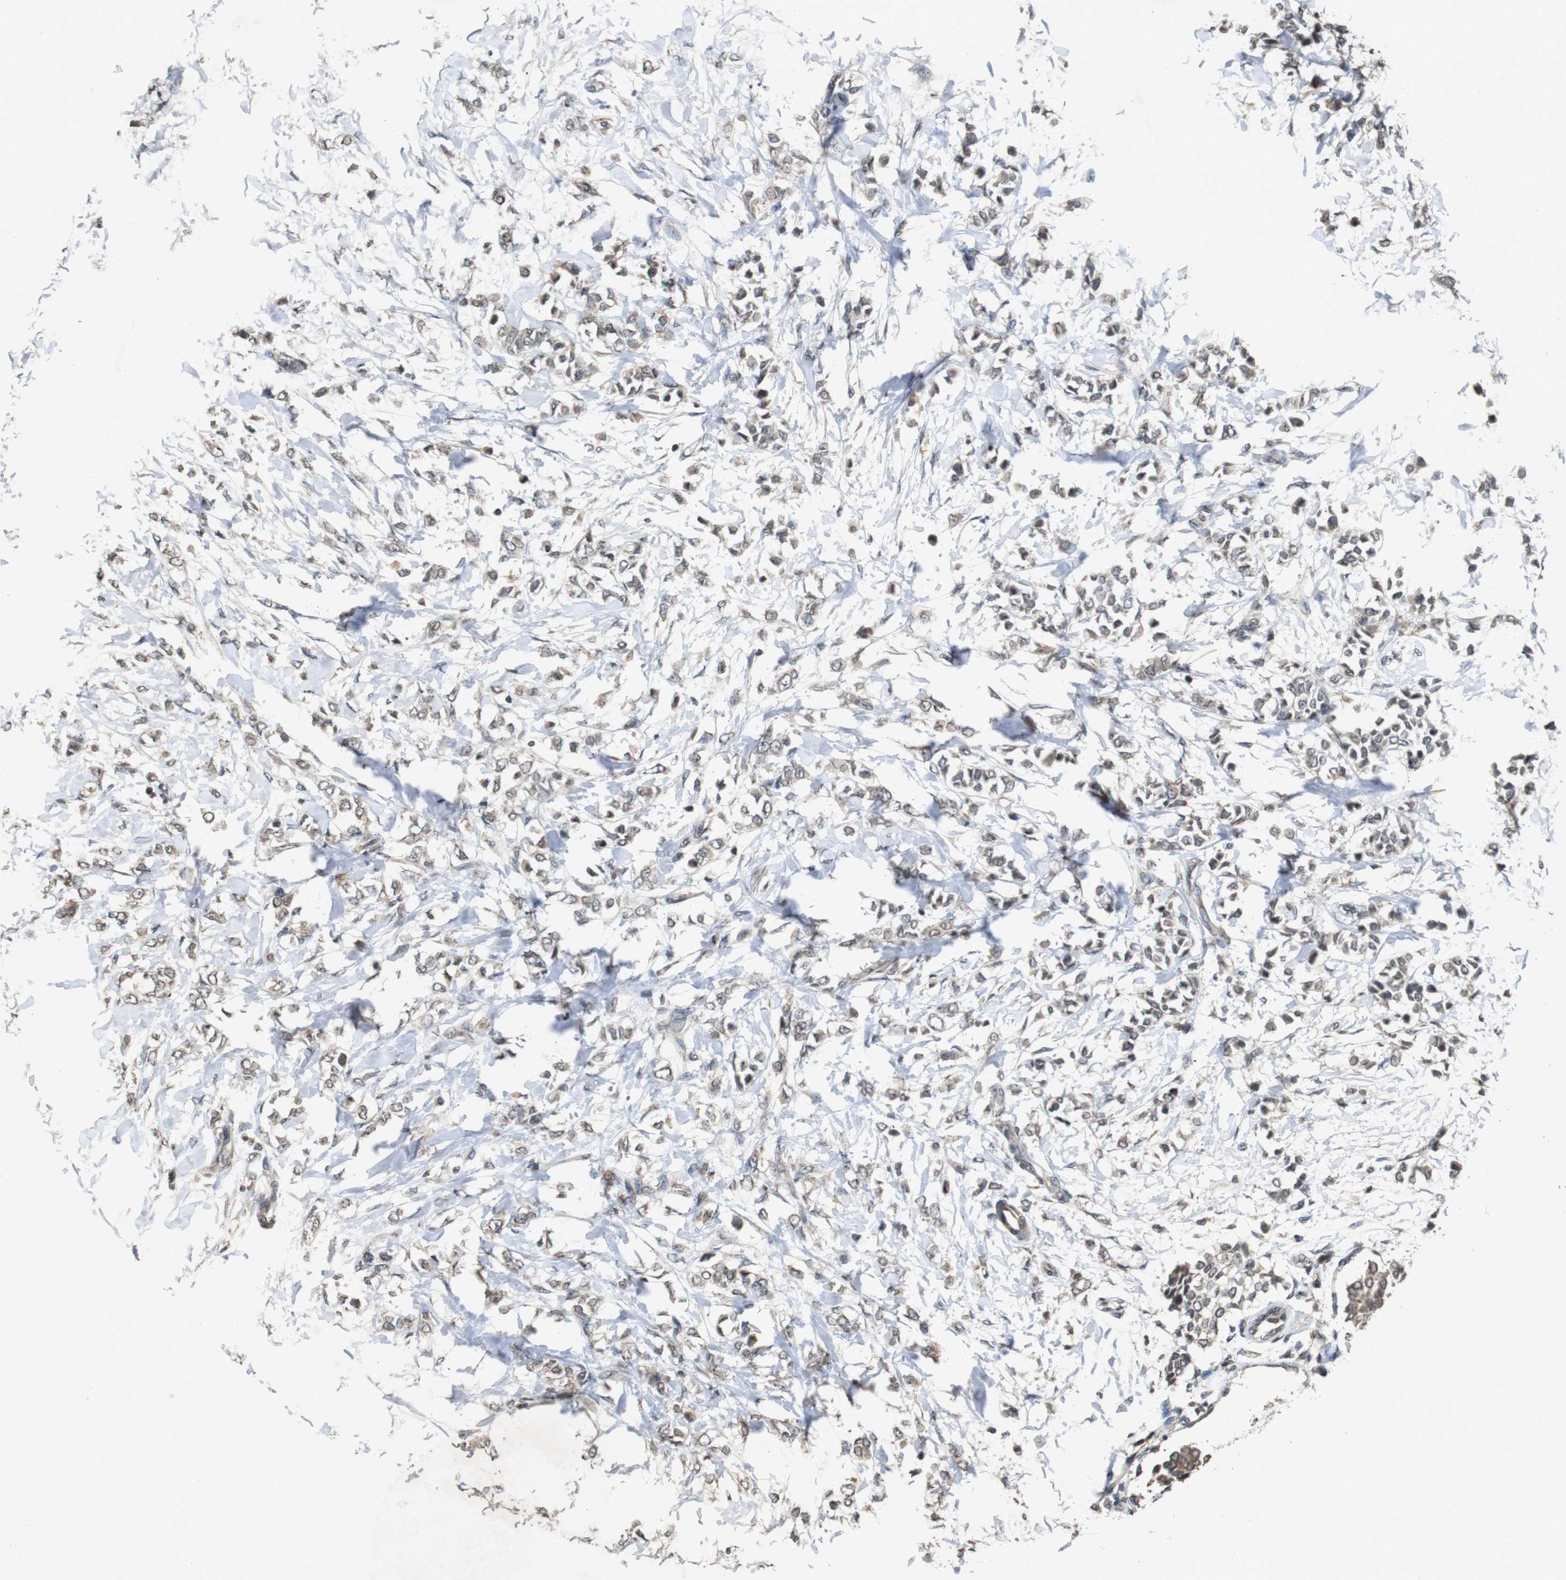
{"staining": {"intensity": "weak", "quantity": ">75%", "location": "cytoplasmic/membranous"}, "tissue": "breast cancer", "cell_type": "Tumor cells", "image_type": "cancer", "snomed": [{"axis": "morphology", "description": "Lobular carcinoma, in situ"}, {"axis": "morphology", "description": "Lobular carcinoma"}, {"axis": "topography", "description": "Breast"}], "caption": "A photomicrograph of human breast cancer stained for a protein exhibits weak cytoplasmic/membranous brown staining in tumor cells. Nuclei are stained in blue.", "gene": "SORL1", "patient": {"sex": "female", "age": 41}}